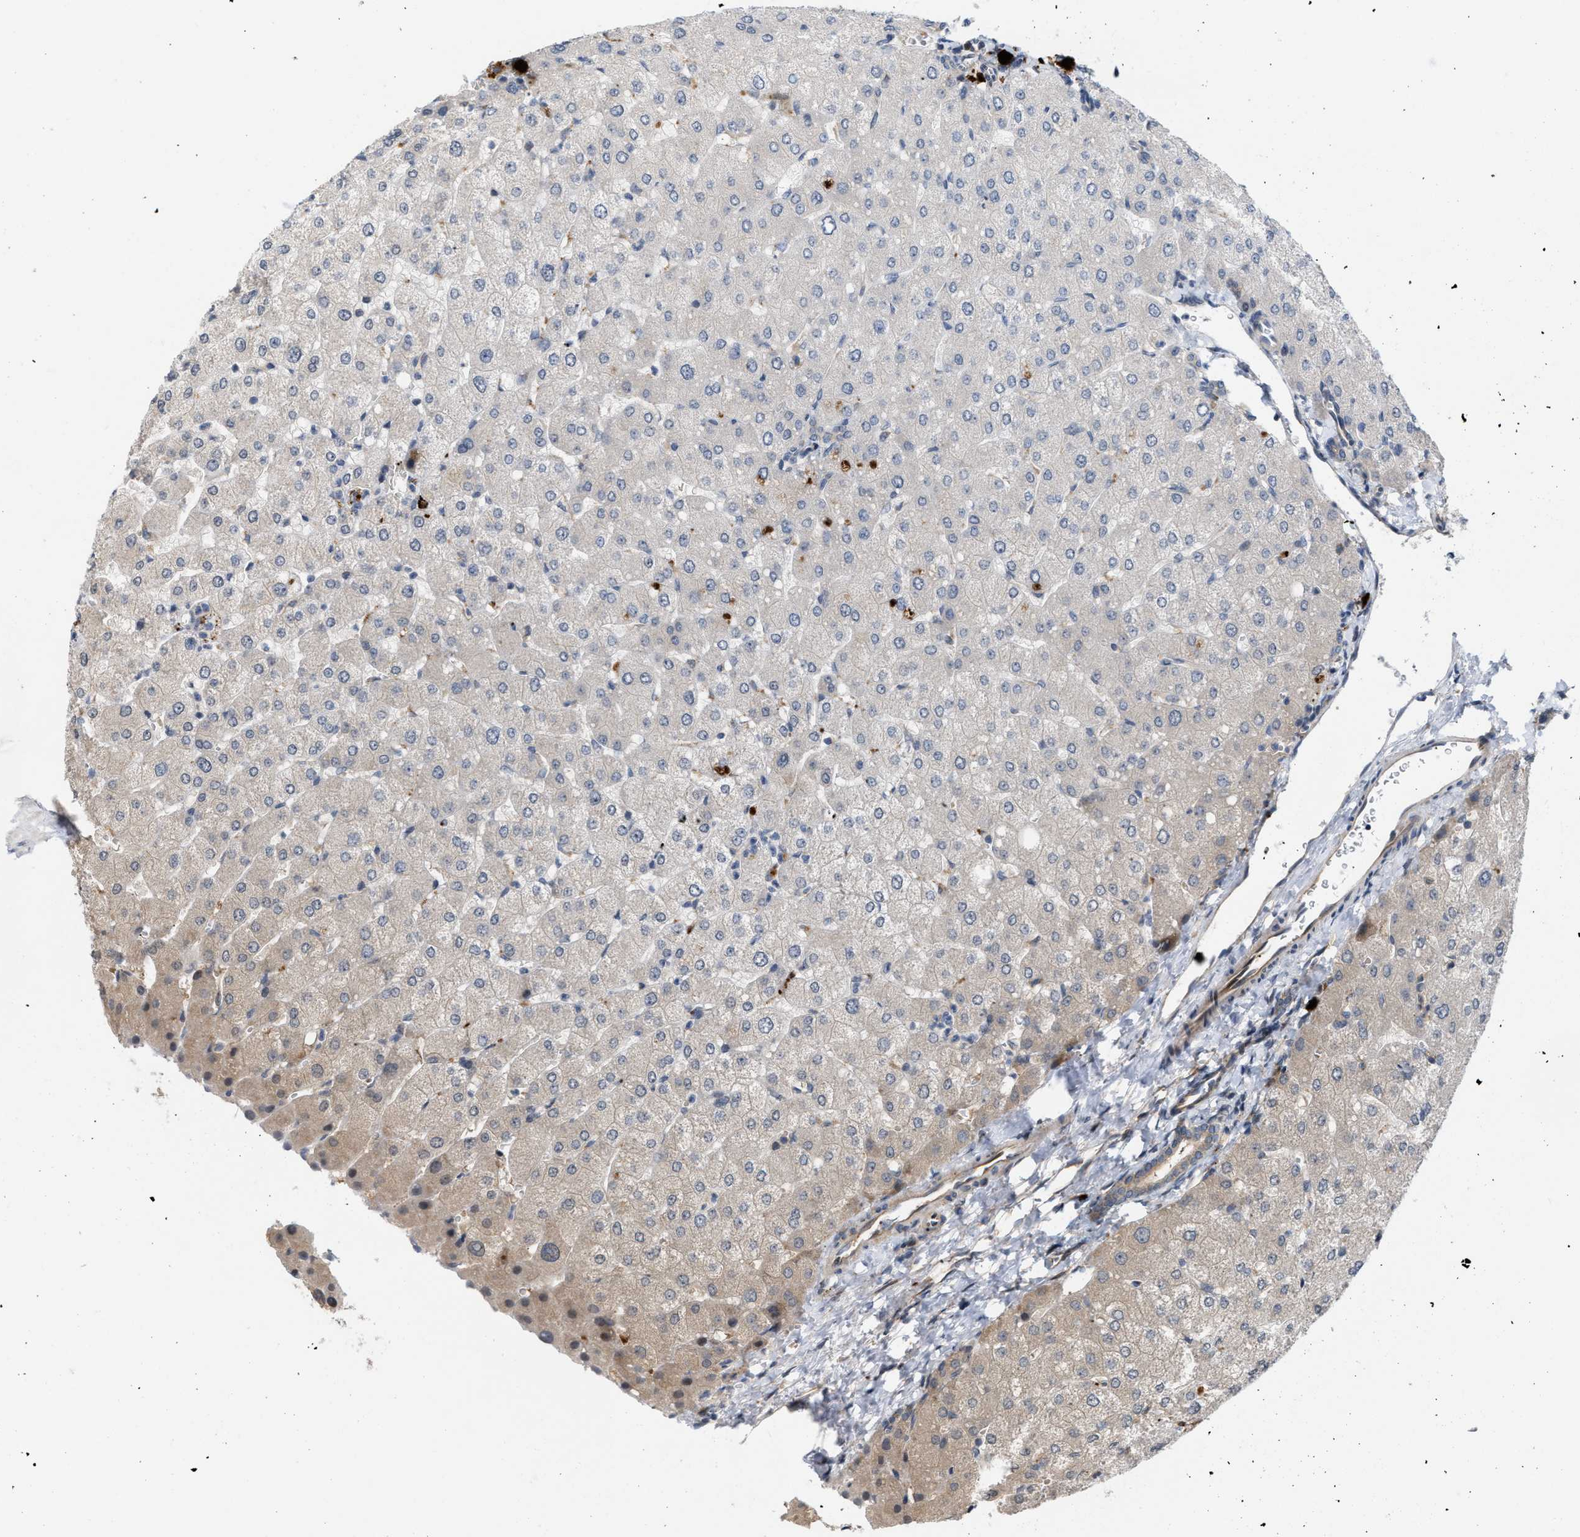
{"staining": {"intensity": "weak", "quantity": "<25%", "location": "cytoplasmic/membranous"}, "tissue": "liver", "cell_type": "Cholangiocytes", "image_type": "normal", "snomed": [{"axis": "morphology", "description": "Normal tissue, NOS"}, {"axis": "topography", "description": "Liver"}], "caption": "Cholangiocytes show no significant expression in benign liver.", "gene": "CSNK1A1", "patient": {"sex": "male", "age": 55}}